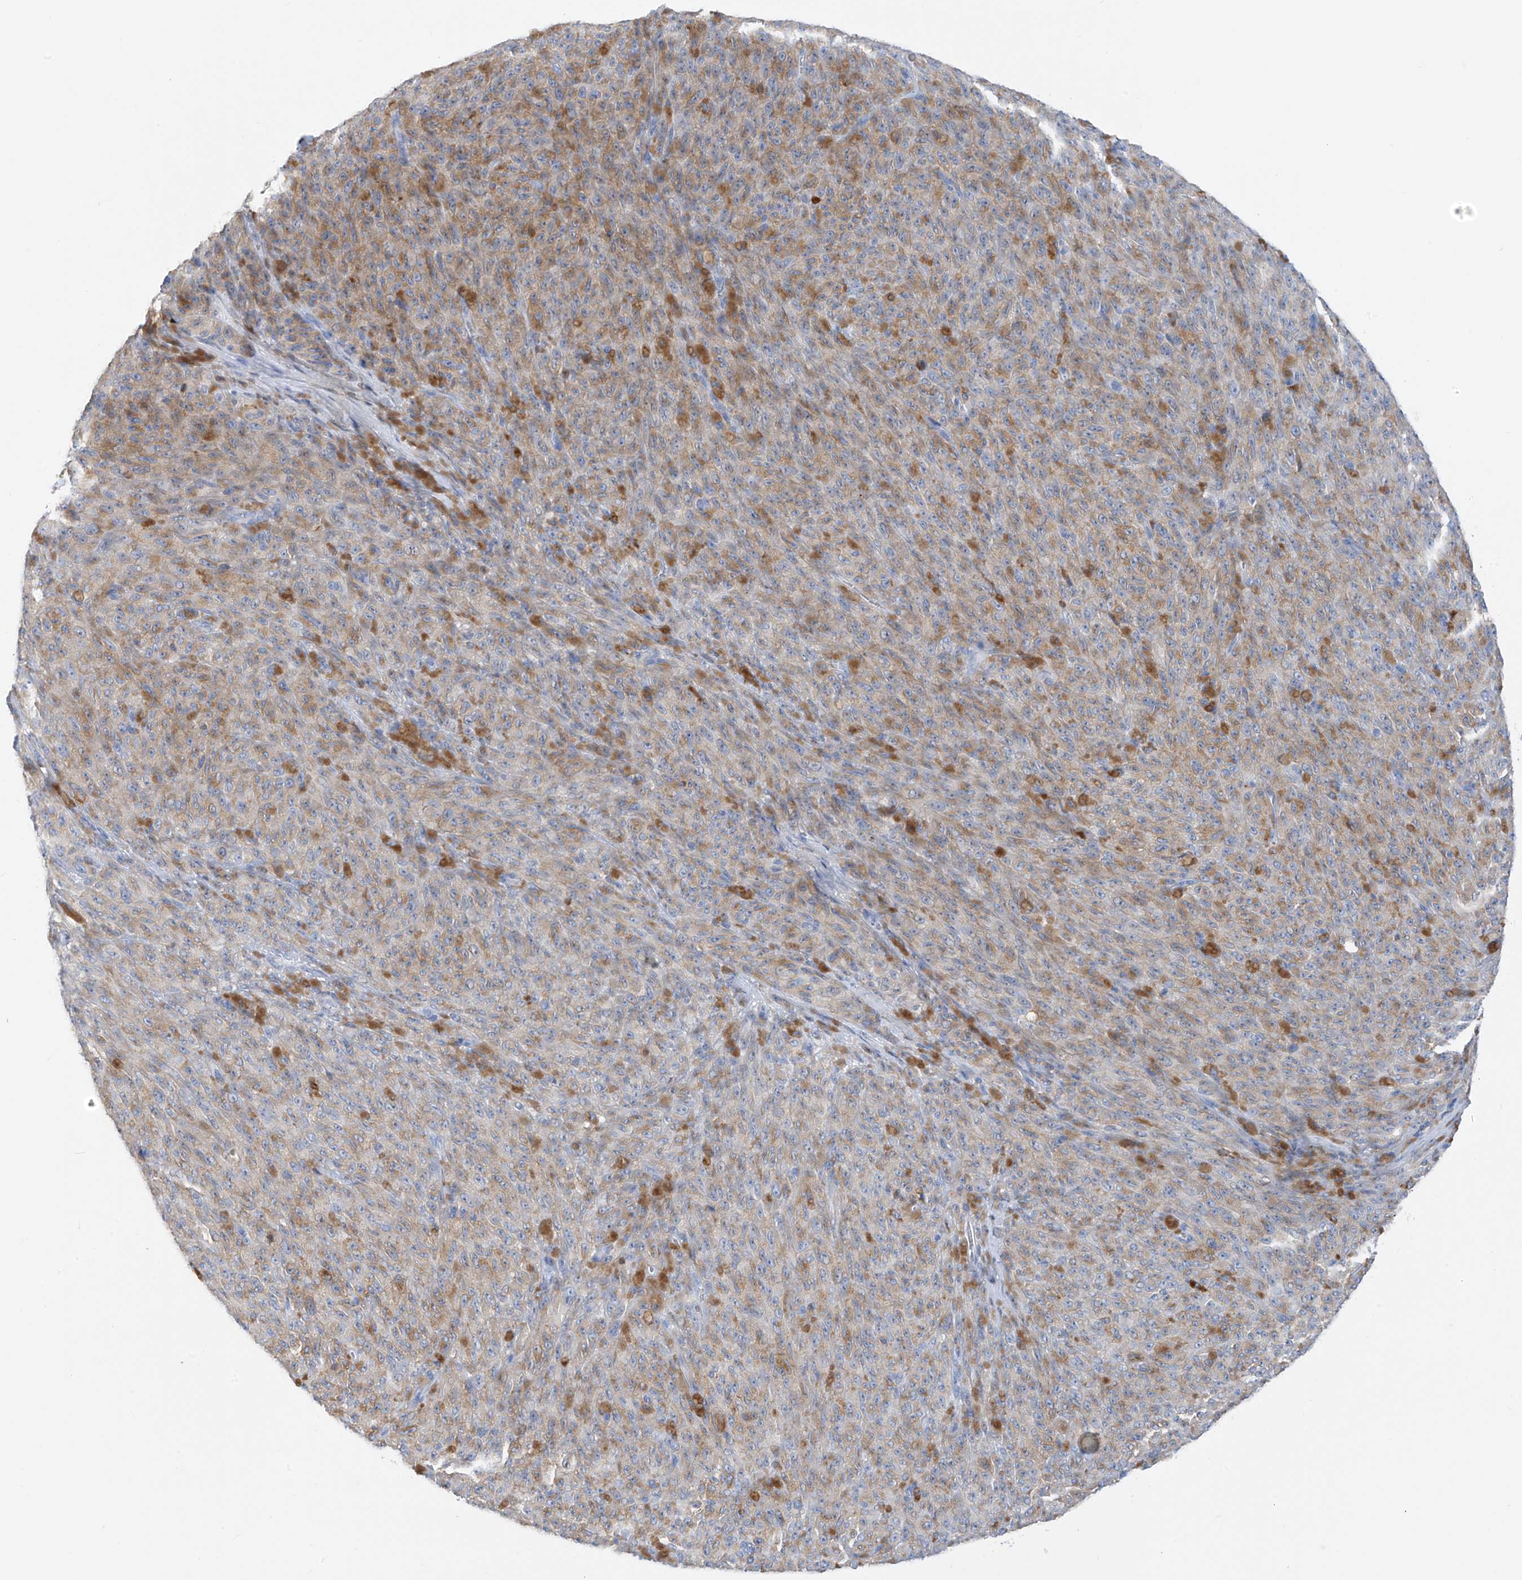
{"staining": {"intensity": "moderate", "quantity": ">75%", "location": "cytoplasmic/membranous"}, "tissue": "melanoma", "cell_type": "Tumor cells", "image_type": "cancer", "snomed": [{"axis": "morphology", "description": "Malignant melanoma, NOS"}, {"axis": "topography", "description": "Skin"}], "caption": "Malignant melanoma was stained to show a protein in brown. There is medium levels of moderate cytoplasmic/membranous staining in approximately >75% of tumor cells.", "gene": "GLMP", "patient": {"sex": "female", "age": 82}}